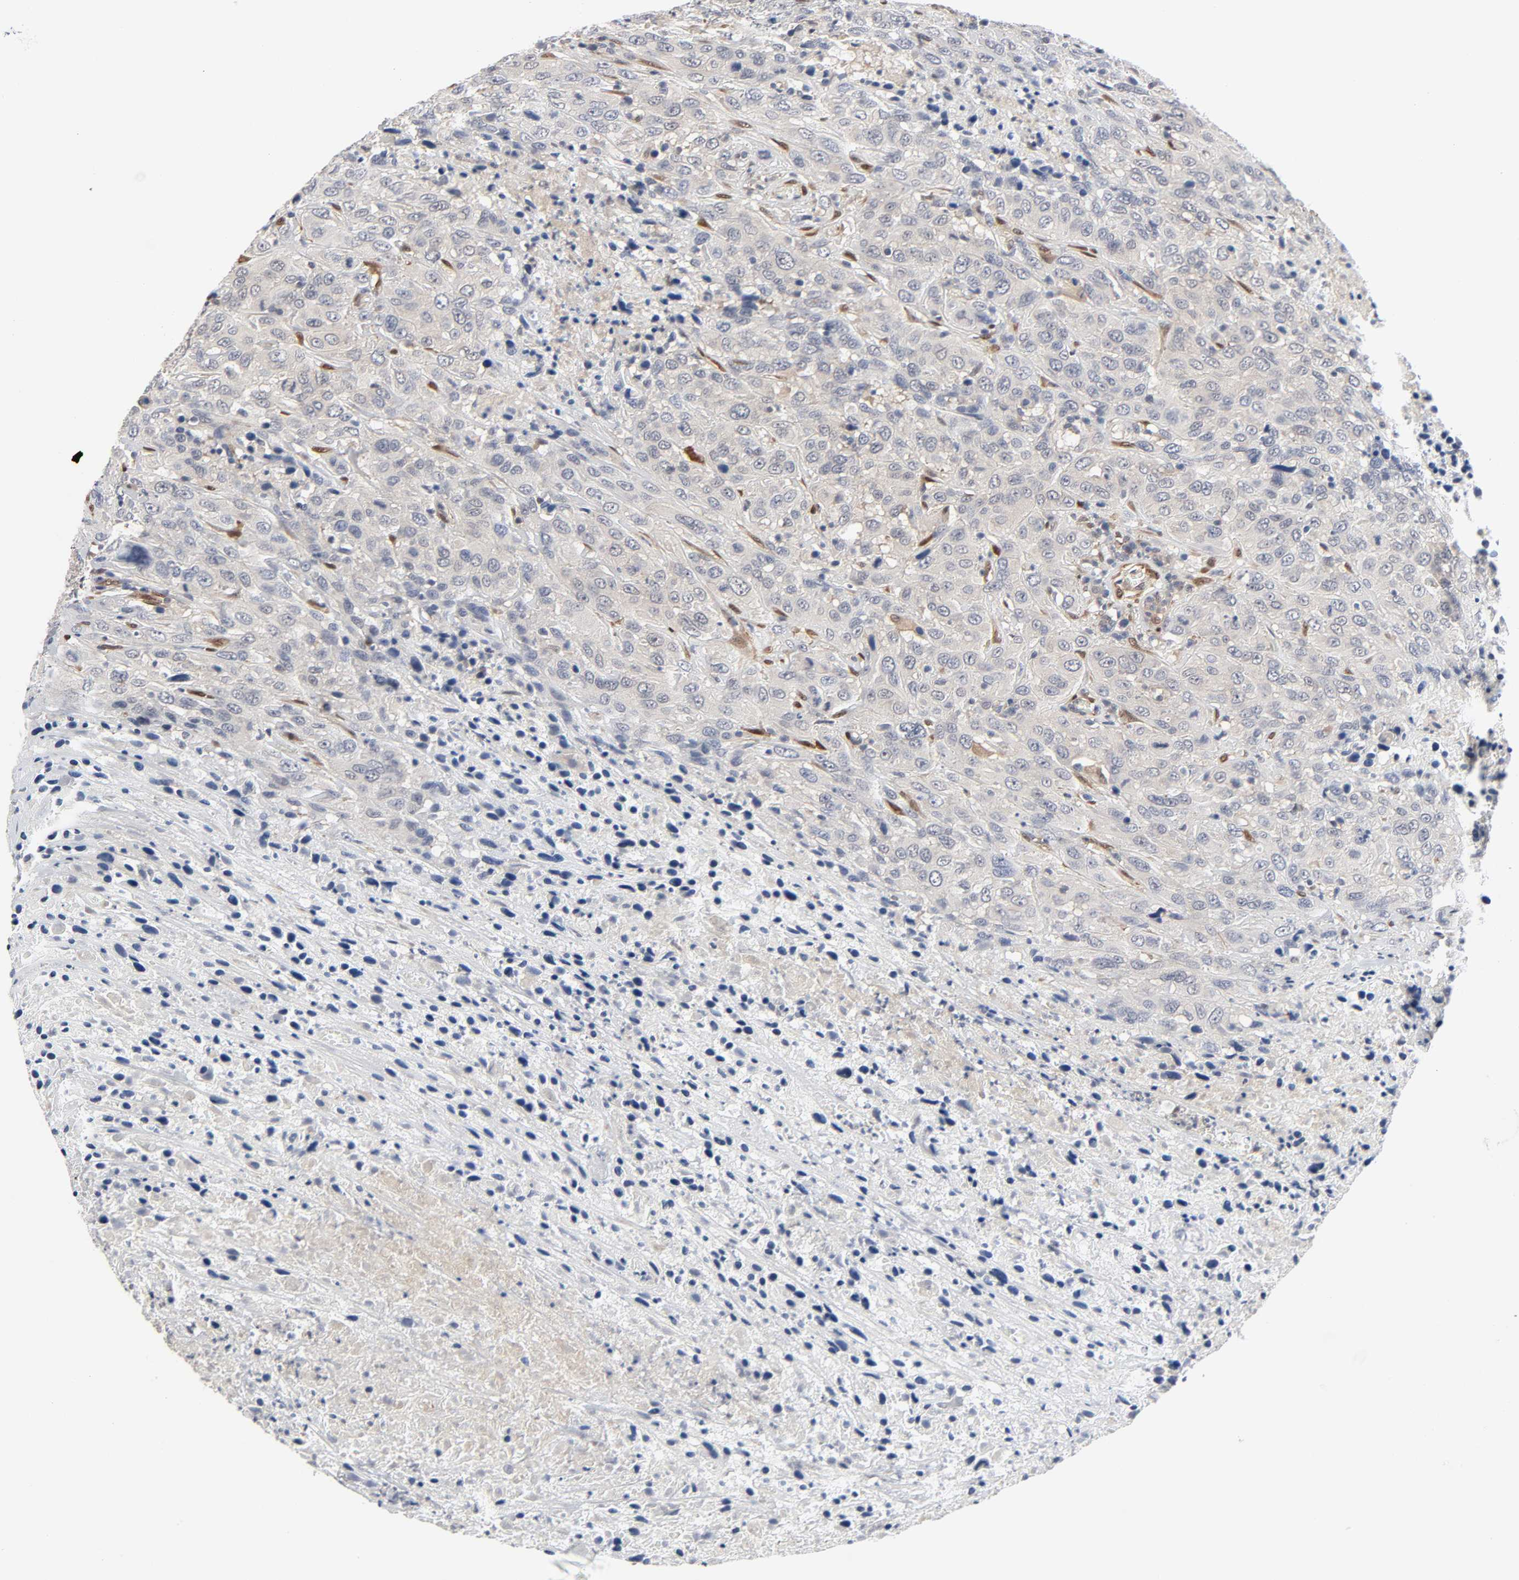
{"staining": {"intensity": "negative", "quantity": "none", "location": "none"}, "tissue": "urothelial cancer", "cell_type": "Tumor cells", "image_type": "cancer", "snomed": [{"axis": "morphology", "description": "Urothelial carcinoma, High grade"}, {"axis": "topography", "description": "Urinary bladder"}], "caption": "The immunohistochemistry (IHC) image has no significant staining in tumor cells of urothelial cancer tissue.", "gene": "PTEN", "patient": {"sex": "male", "age": 61}}